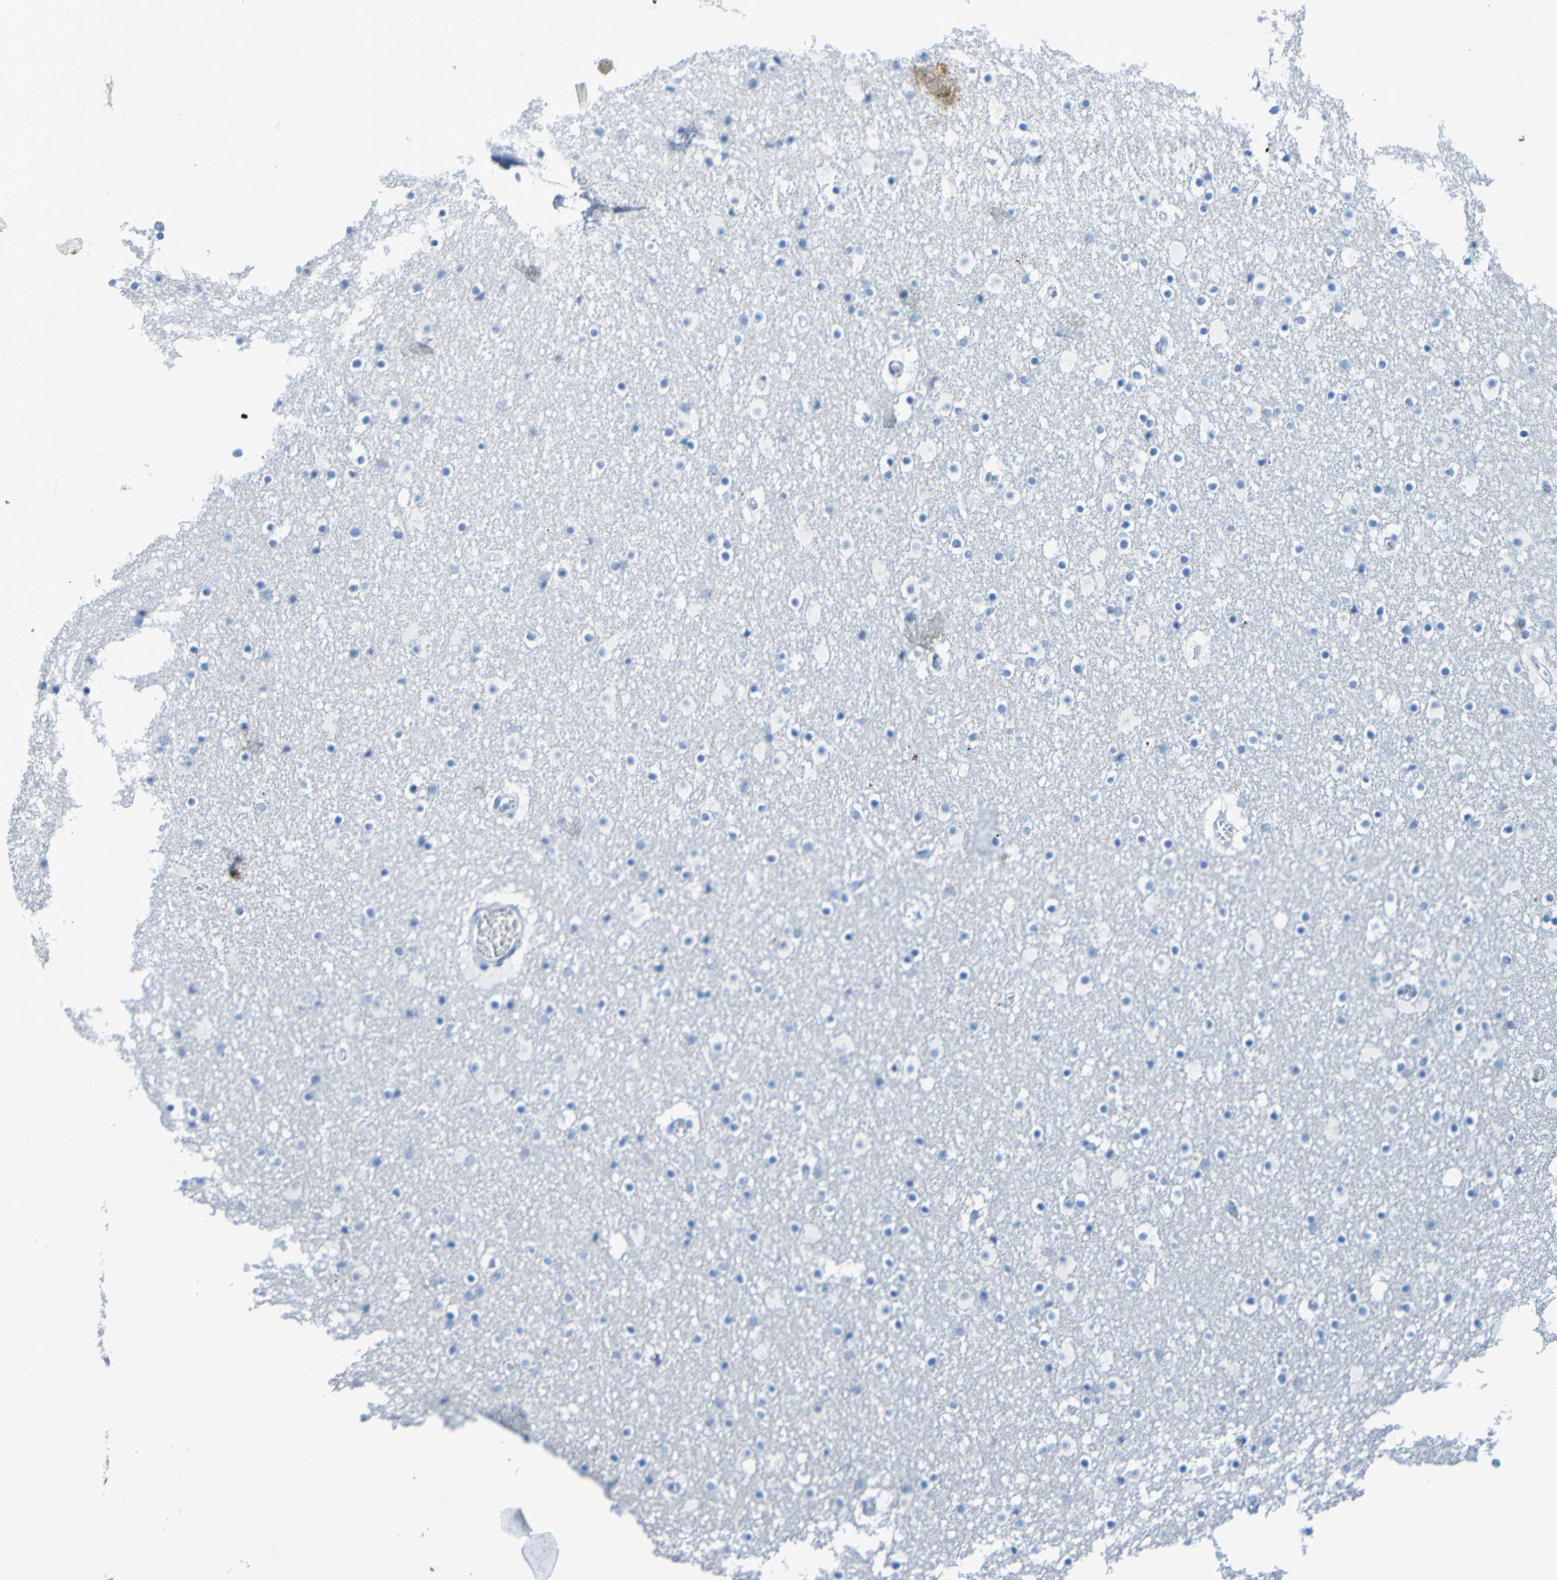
{"staining": {"intensity": "negative", "quantity": "none", "location": "none"}, "tissue": "caudate", "cell_type": "Glial cells", "image_type": "normal", "snomed": [{"axis": "morphology", "description": "Normal tissue, NOS"}, {"axis": "topography", "description": "Lateral ventricle wall"}], "caption": "Glial cells are negative for brown protein staining in normal caudate. (Stains: DAB immunohistochemistry (IHC) with hematoxylin counter stain, Microscopy: brightfield microscopy at high magnification).", "gene": "ACMSD", "patient": {"sex": "male", "age": 45}}